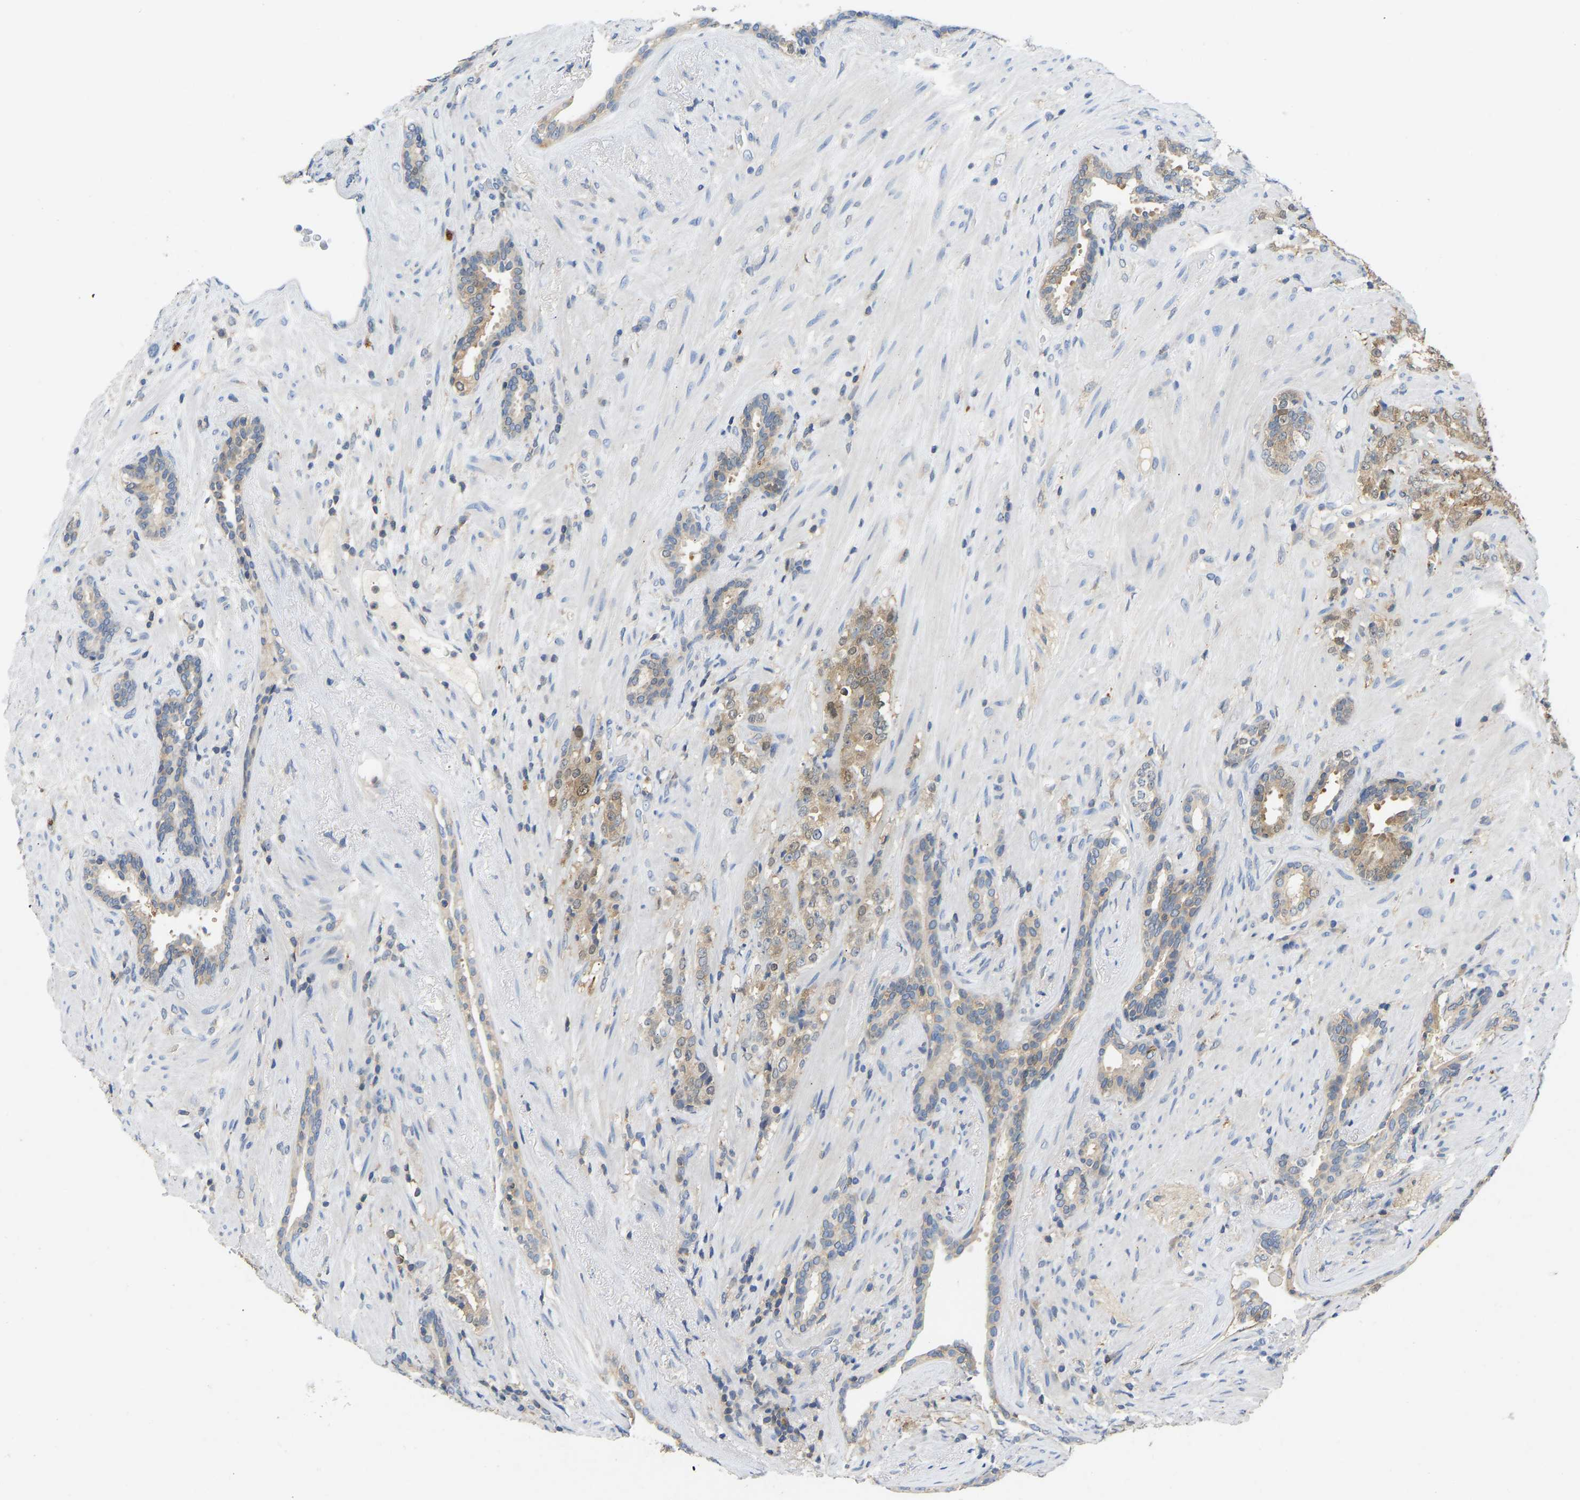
{"staining": {"intensity": "moderate", "quantity": ">75%", "location": "cytoplasmic/membranous"}, "tissue": "prostate cancer", "cell_type": "Tumor cells", "image_type": "cancer", "snomed": [{"axis": "morphology", "description": "Adenocarcinoma, High grade"}, {"axis": "topography", "description": "Prostate"}], "caption": "Brown immunohistochemical staining in human prostate cancer (high-grade adenocarcinoma) shows moderate cytoplasmic/membranous positivity in approximately >75% of tumor cells.", "gene": "NDRG3", "patient": {"sex": "male", "age": 71}}